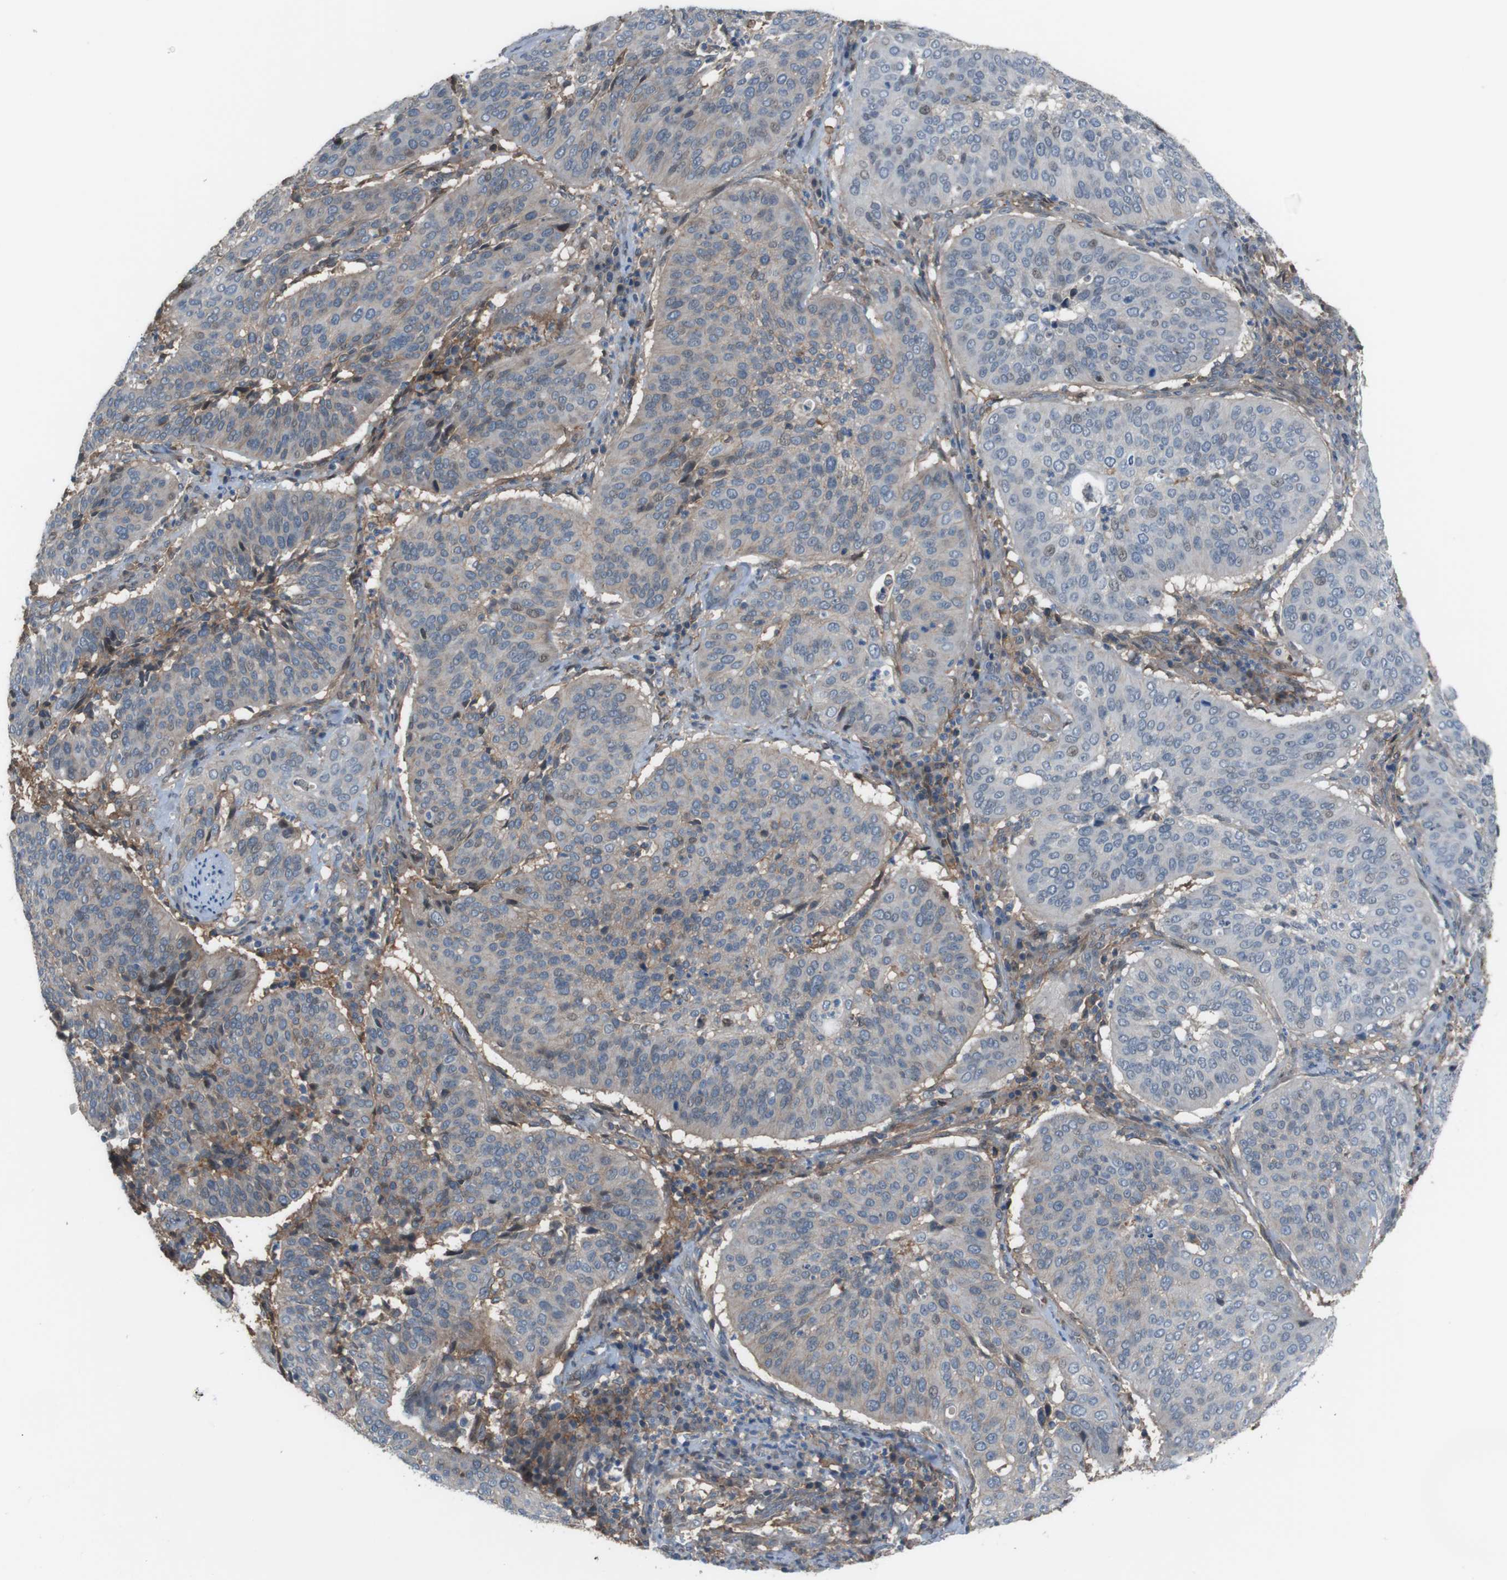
{"staining": {"intensity": "negative", "quantity": "none", "location": "none"}, "tissue": "cervical cancer", "cell_type": "Tumor cells", "image_type": "cancer", "snomed": [{"axis": "morphology", "description": "Normal tissue, NOS"}, {"axis": "morphology", "description": "Squamous cell carcinoma, NOS"}, {"axis": "topography", "description": "Cervix"}], "caption": "DAB immunohistochemical staining of cervical cancer (squamous cell carcinoma) demonstrates no significant staining in tumor cells.", "gene": "ATP2B1", "patient": {"sex": "female", "age": 39}}